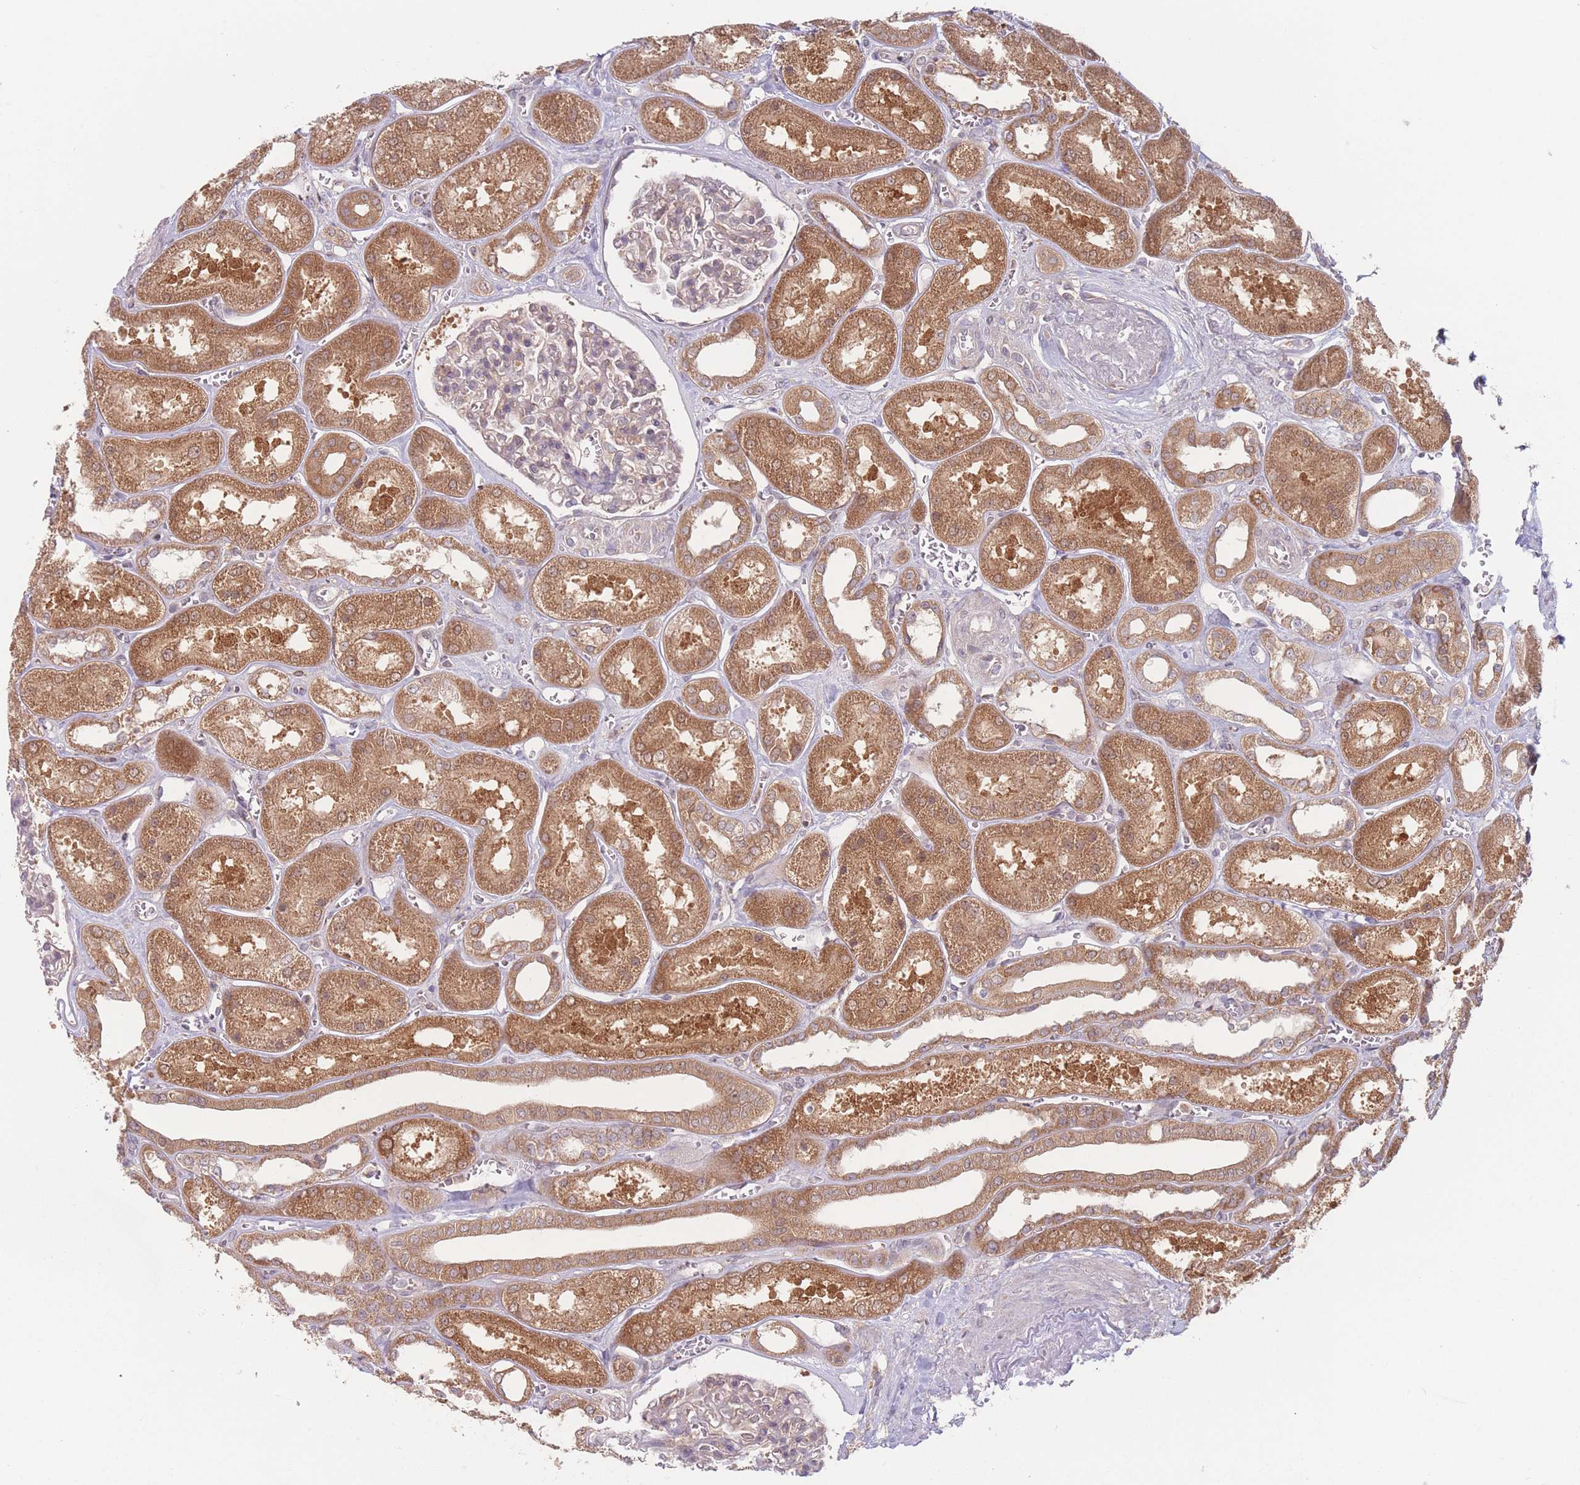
{"staining": {"intensity": "weak", "quantity": "<25%", "location": "cytoplasmic/membranous"}, "tissue": "kidney", "cell_type": "Cells in glomeruli", "image_type": "normal", "snomed": [{"axis": "morphology", "description": "Normal tissue, NOS"}, {"axis": "morphology", "description": "Adenocarcinoma, NOS"}, {"axis": "topography", "description": "Kidney"}], "caption": "Immunohistochemistry of unremarkable human kidney shows no positivity in cells in glomeruli. (Immunohistochemistry (ihc), brightfield microscopy, high magnification).", "gene": "PPM1A", "patient": {"sex": "female", "age": 68}}